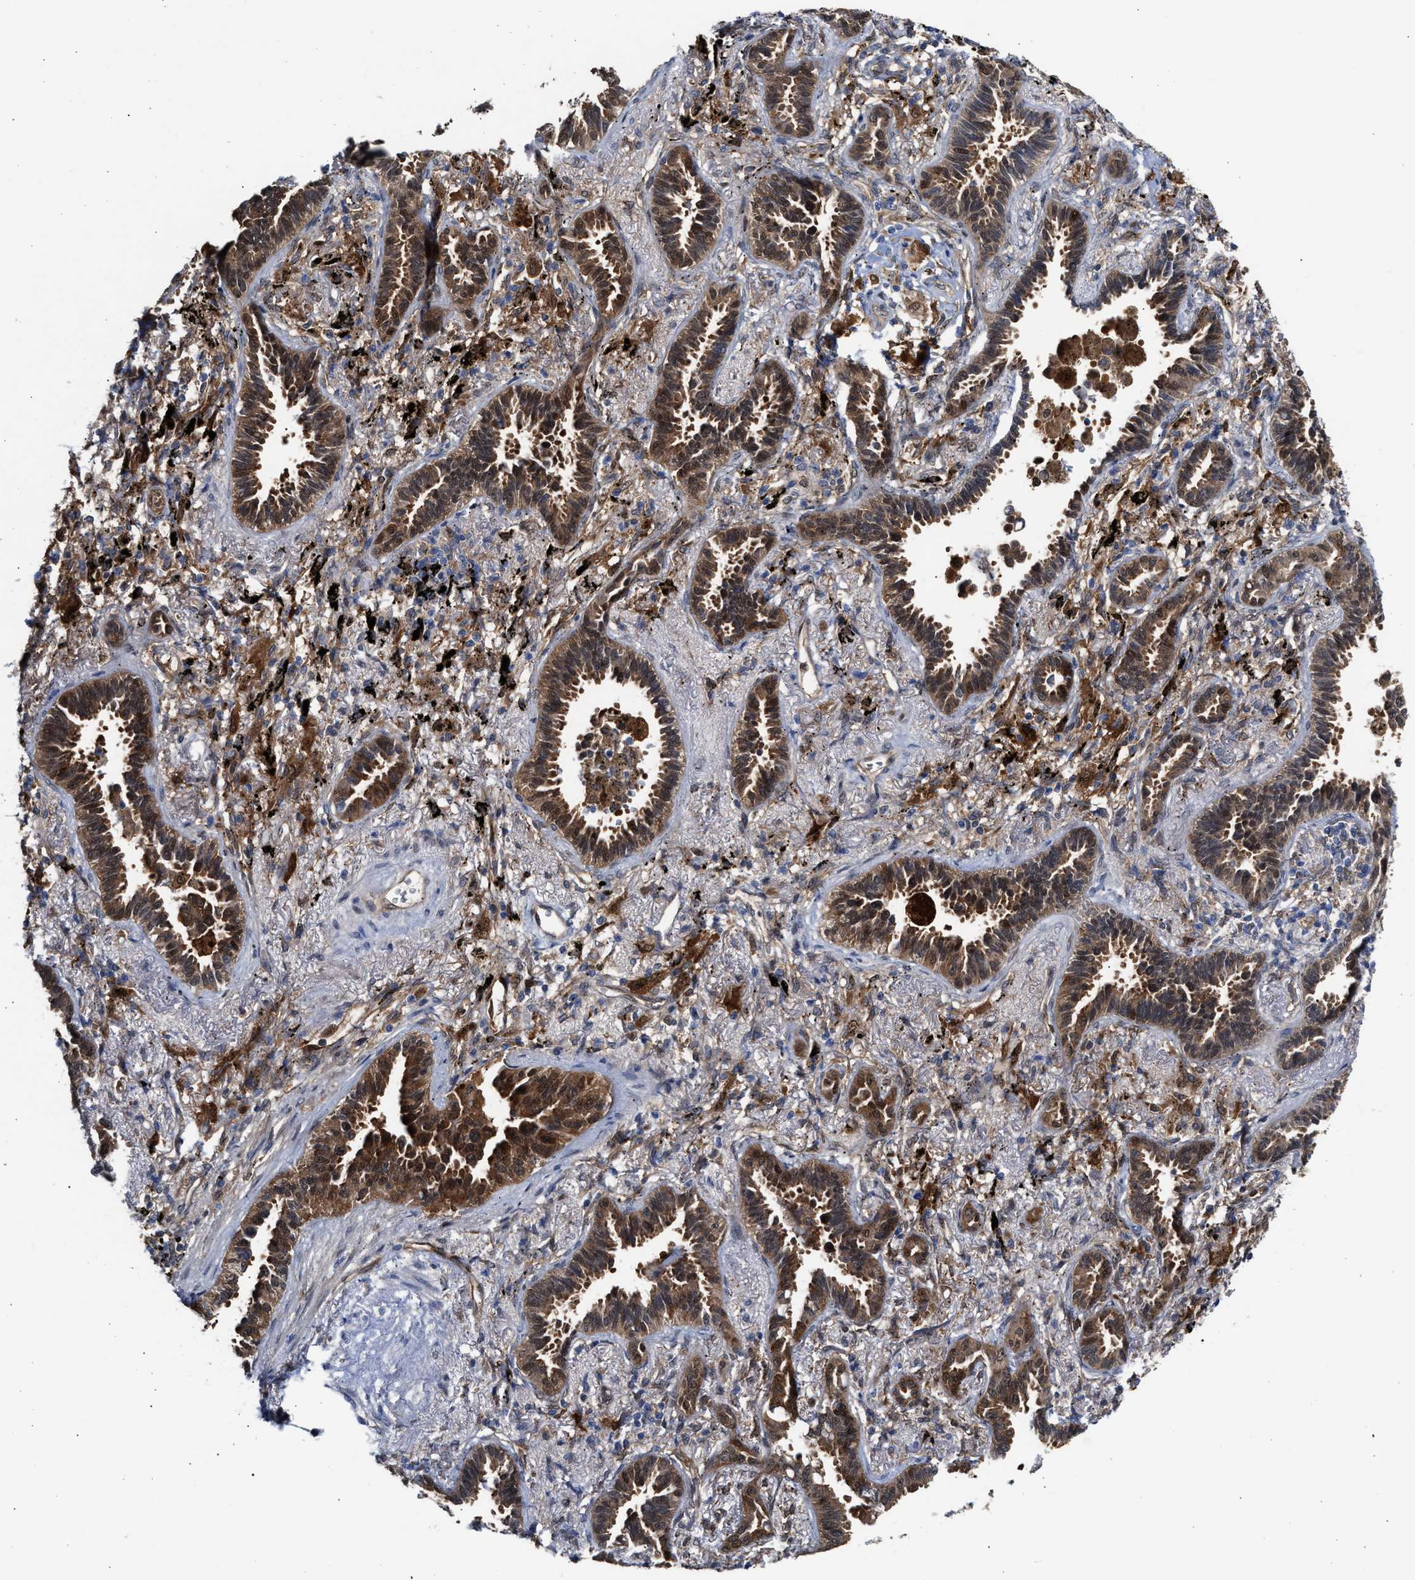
{"staining": {"intensity": "moderate", "quantity": ">75%", "location": "cytoplasmic/membranous,nuclear"}, "tissue": "lung cancer", "cell_type": "Tumor cells", "image_type": "cancer", "snomed": [{"axis": "morphology", "description": "Adenocarcinoma, NOS"}, {"axis": "topography", "description": "Lung"}], "caption": "The photomicrograph reveals immunohistochemical staining of lung cancer (adenocarcinoma). There is moderate cytoplasmic/membranous and nuclear staining is present in approximately >75% of tumor cells.", "gene": "TP53I3", "patient": {"sex": "male", "age": 59}}